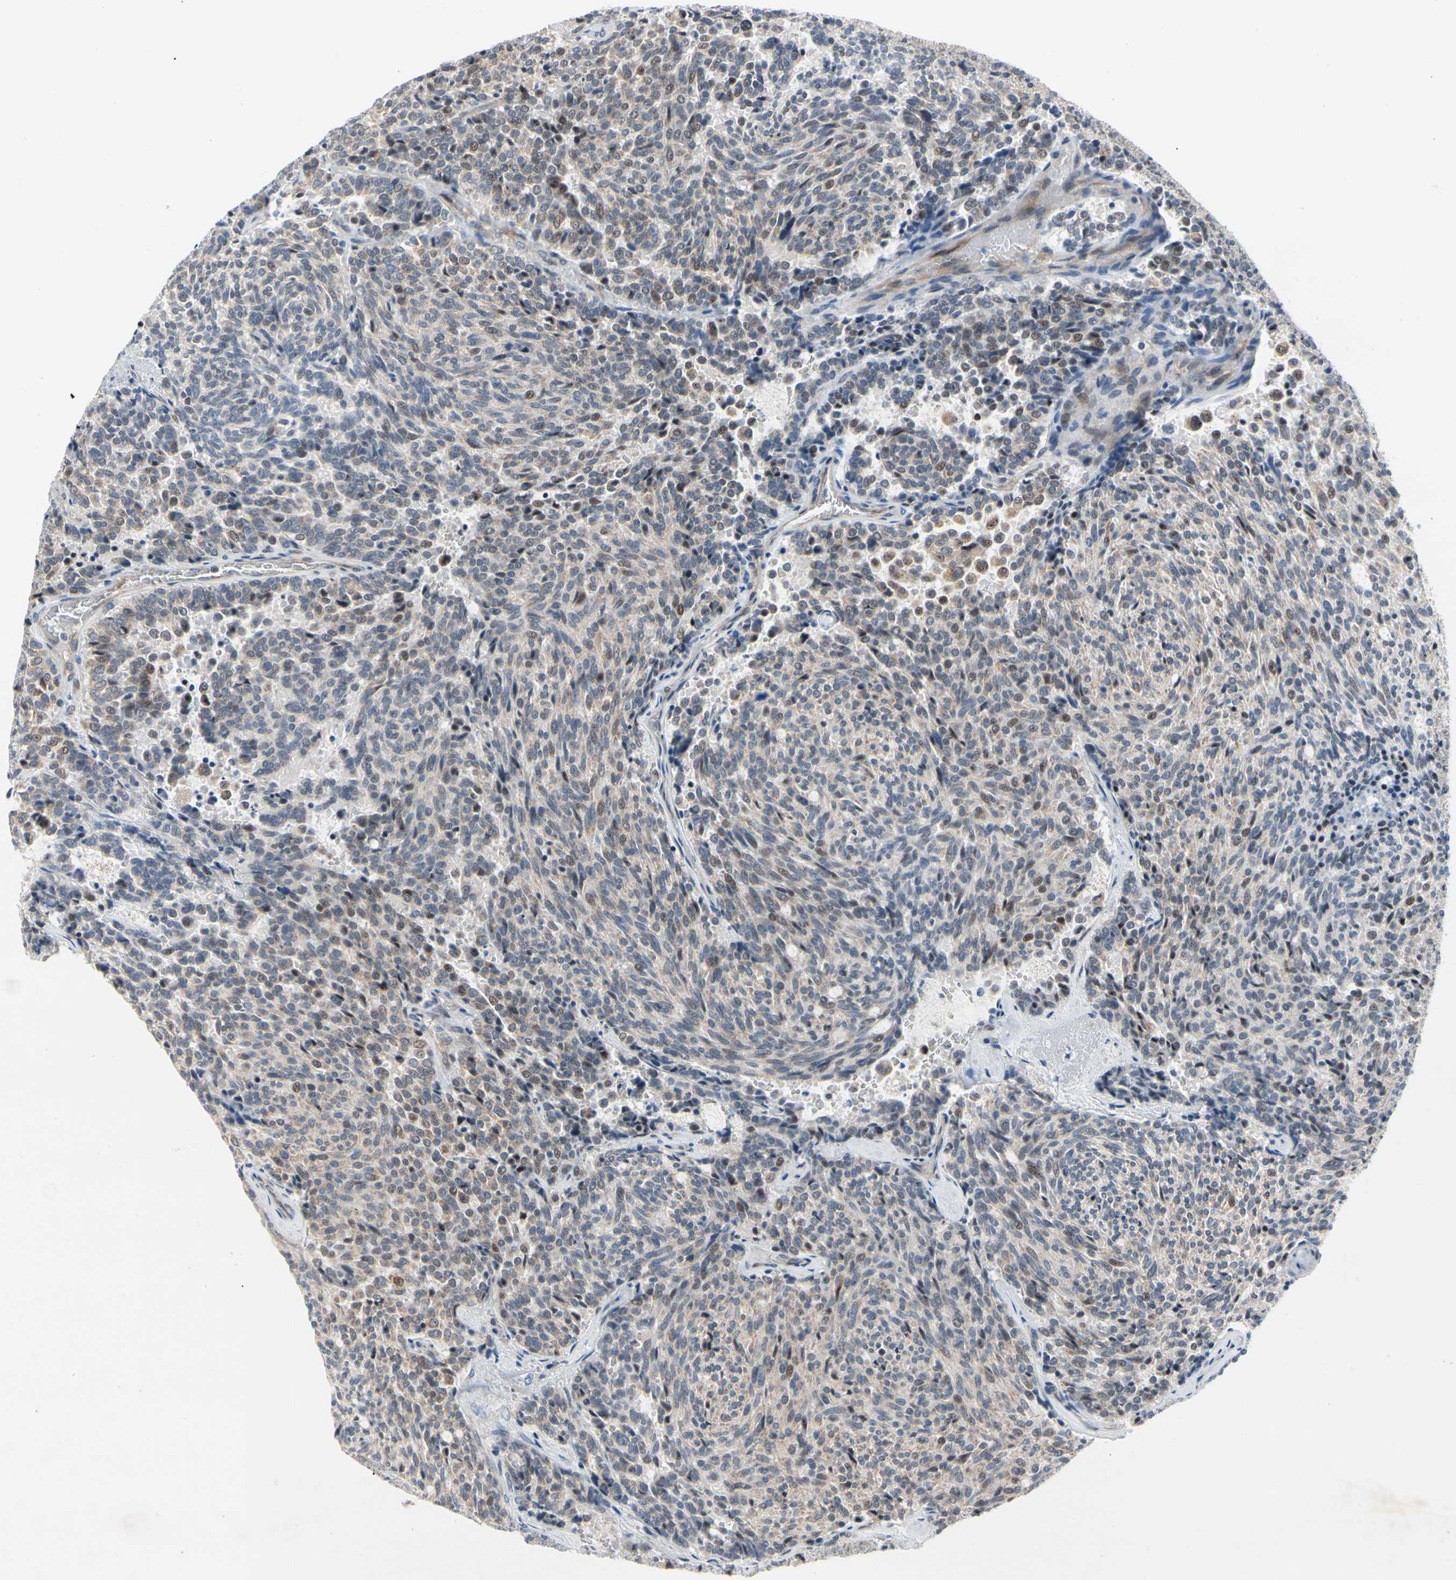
{"staining": {"intensity": "weak", "quantity": ">75%", "location": "cytoplasmic/membranous,nuclear"}, "tissue": "carcinoid", "cell_type": "Tumor cells", "image_type": "cancer", "snomed": [{"axis": "morphology", "description": "Carcinoid, malignant, NOS"}, {"axis": "topography", "description": "Pancreas"}], "caption": "A brown stain labels weak cytoplasmic/membranous and nuclear expression of a protein in human malignant carcinoid tumor cells.", "gene": "MARK1", "patient": {"sex": "female", "age": 54}}